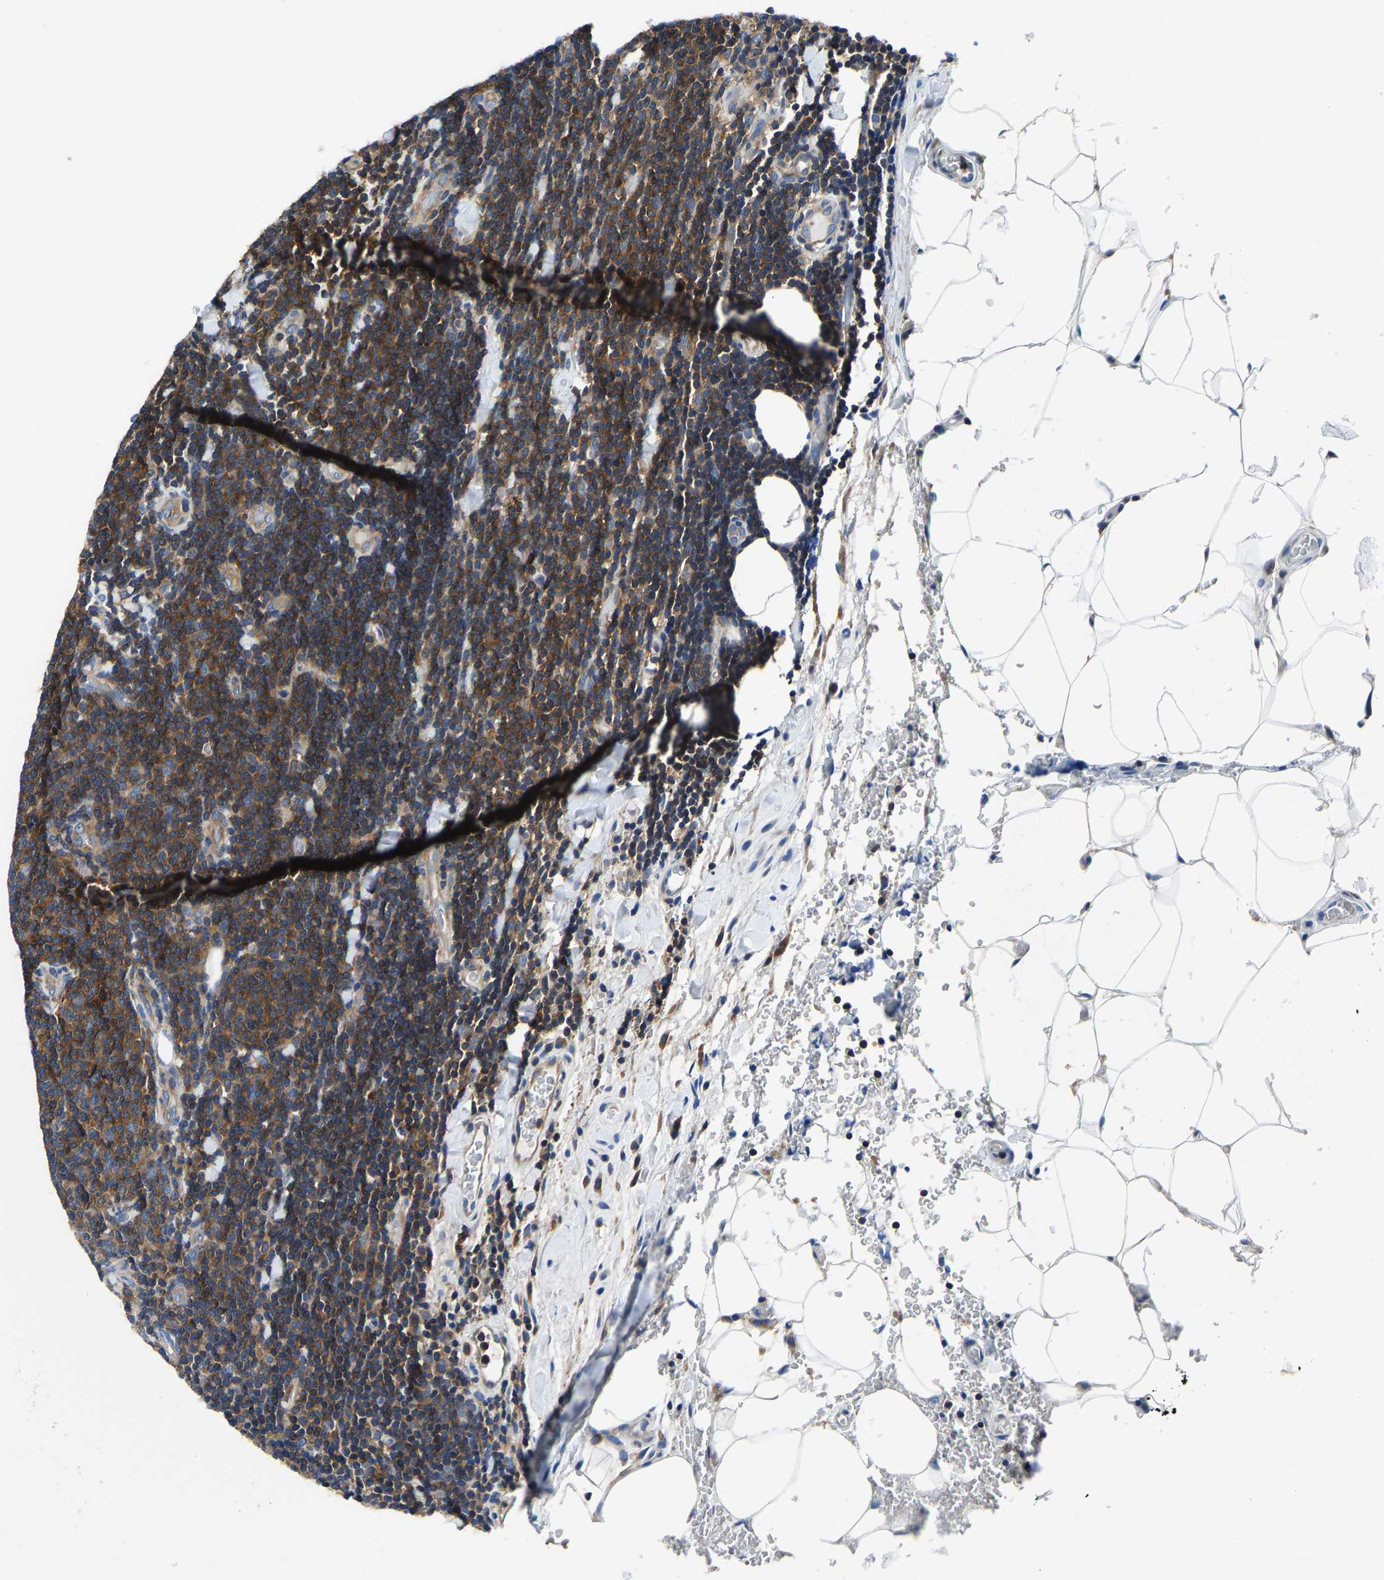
{"staining": {"intensity": "moderate", "quantity": ">75%", "location": "cytoplasmic/membranous"}, "tissue": "lymphoma", "cell_type": "Tumor cells", "image_type": "cancer", "snomed": [{"axis": "morphology", "description": "Malignant lymphoma, non-Hodgkin's type, Low grade"}, {"axis": "topography", "description": "Lymph node"}], "caption": "A histopathology image showing moderate cytoplasmic/membranous positivity in about >75% of tumor cells in lymphoma, as visualized by brown immunohistochemical staining.", "gene": "PRKAR1A", "patient": {"sex": "male", "age": 66}}